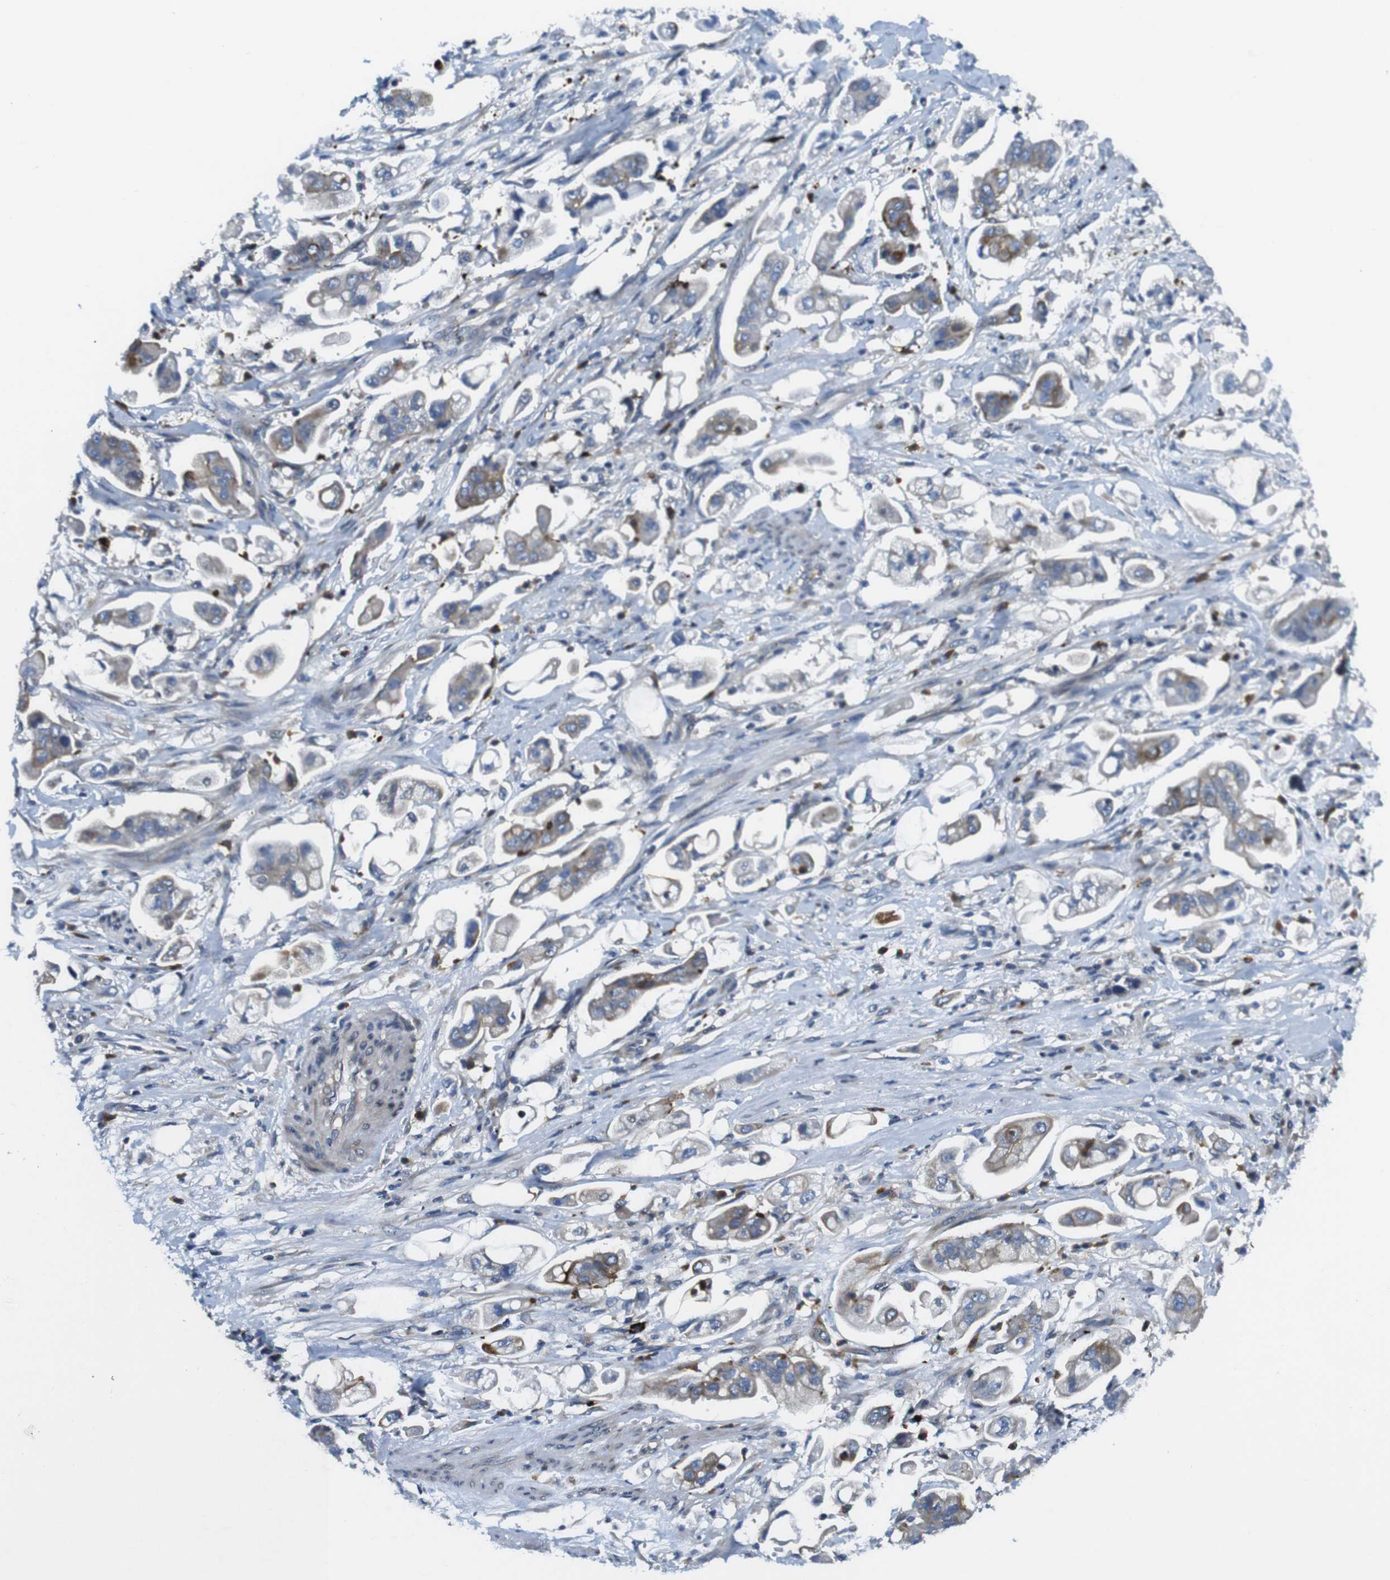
{"staining": {"intensity": "weak", "quantity": "25%-75%", "location": "cytoplasmic/membranous"}, "tissue": "stomach cancer", "cell_type": "Tumor cells", "image_type": "cancer", "snomed": [{"axis": "morphology", "description": "Adenocarcinoma, NOS"}, {"axis": "topography", "description": "Stomach"}], "caption": "High-power microscopy captured an immunohistochemistry micrograph of stomach cancer, revealing weak cytoplasmic/membranous staining in approximately 25%-75% of tumor cells. (Brightfield microscopy of DAB IHC at high magnification).", "gene": "ZDHHC3", "patient": {"sex": "male", "age": 62}}